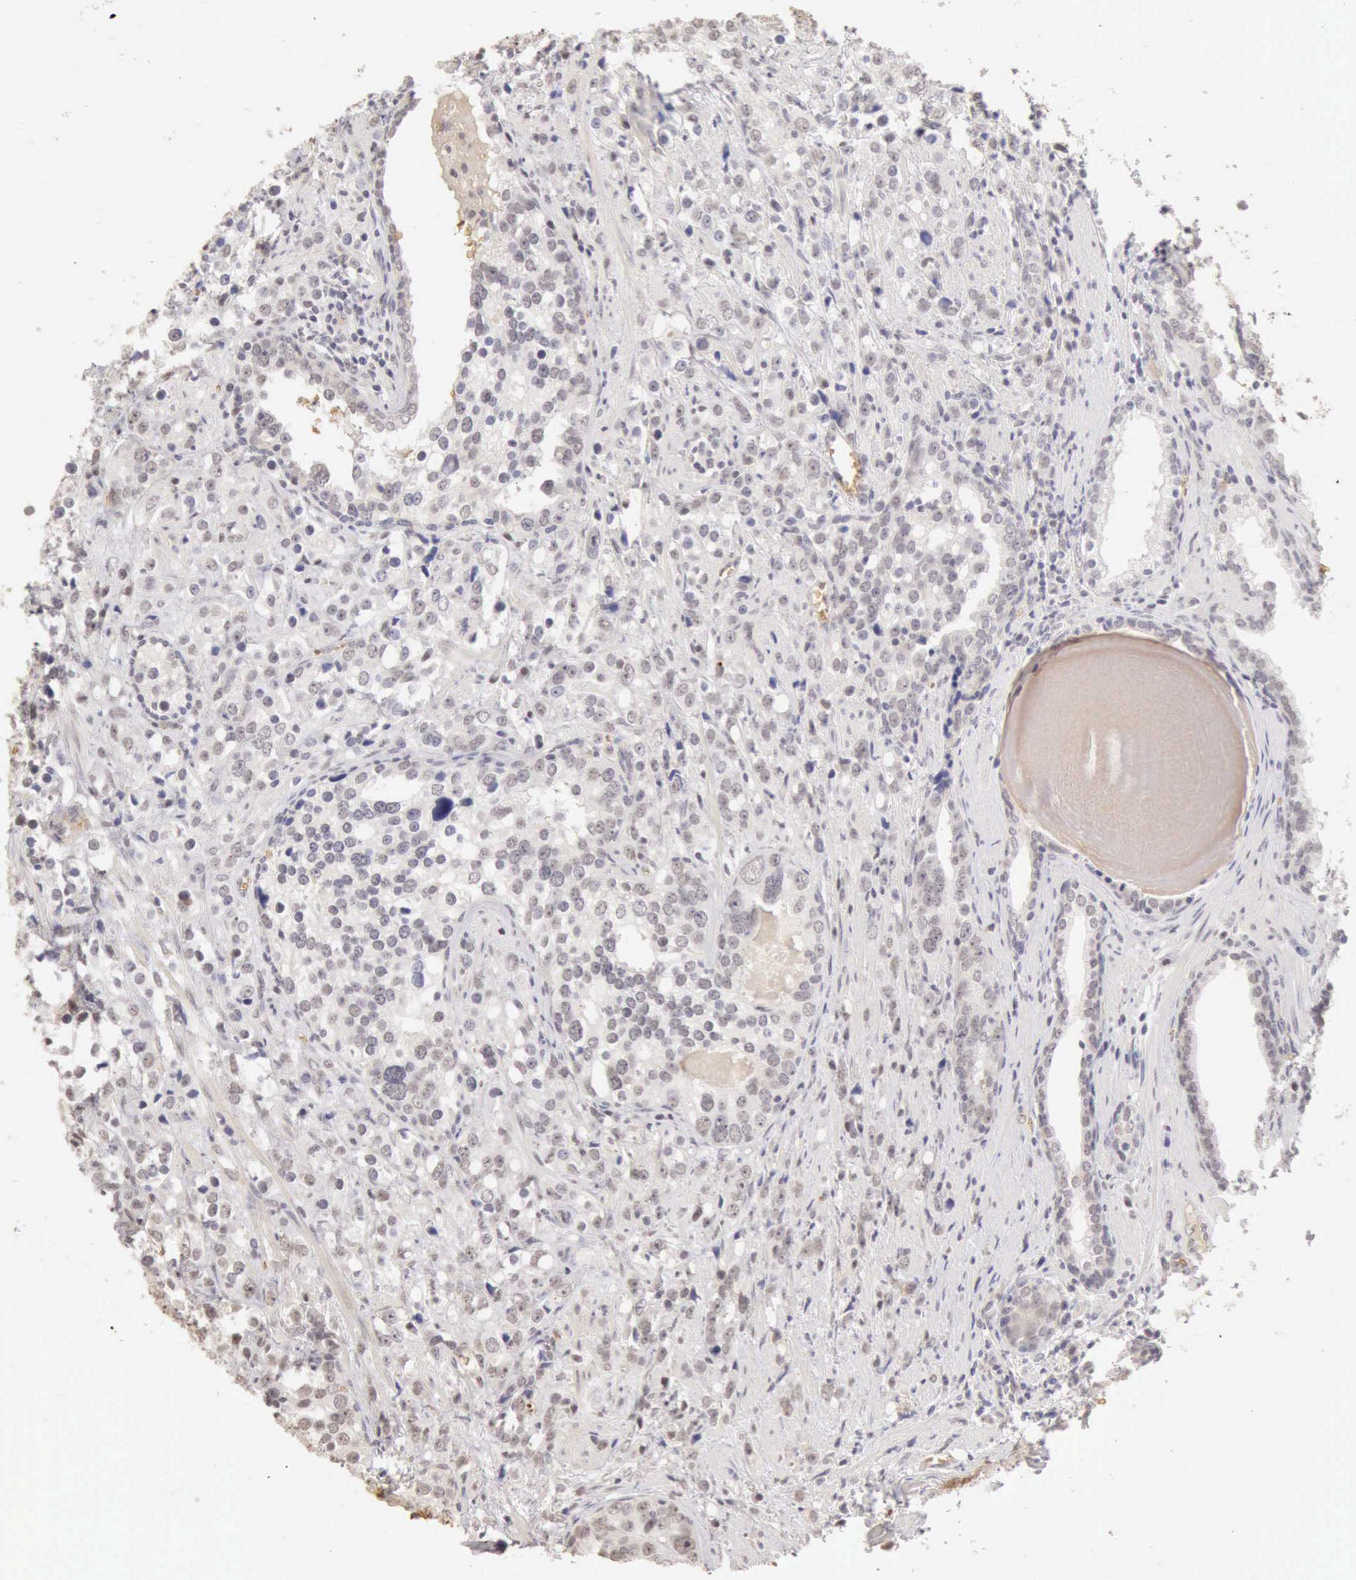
{"staining": {"intensity": "negative", "quantity": "none", "location": "none"}, "tissue": "prostate cancer", "cell_type": "Tumor cells", "image_type": "cancer", "snomed": [{"axis": "morphology", "description": "Adenocarcinoma, High grade"}, {"axis": "topography", "description": "Prostate"}], "caption": "This is an IHC histopathology image of prostate cancer. There is no staining in tumor cells.", "gene": "CFI", "patient": {"sex": "male", "age": 71}}